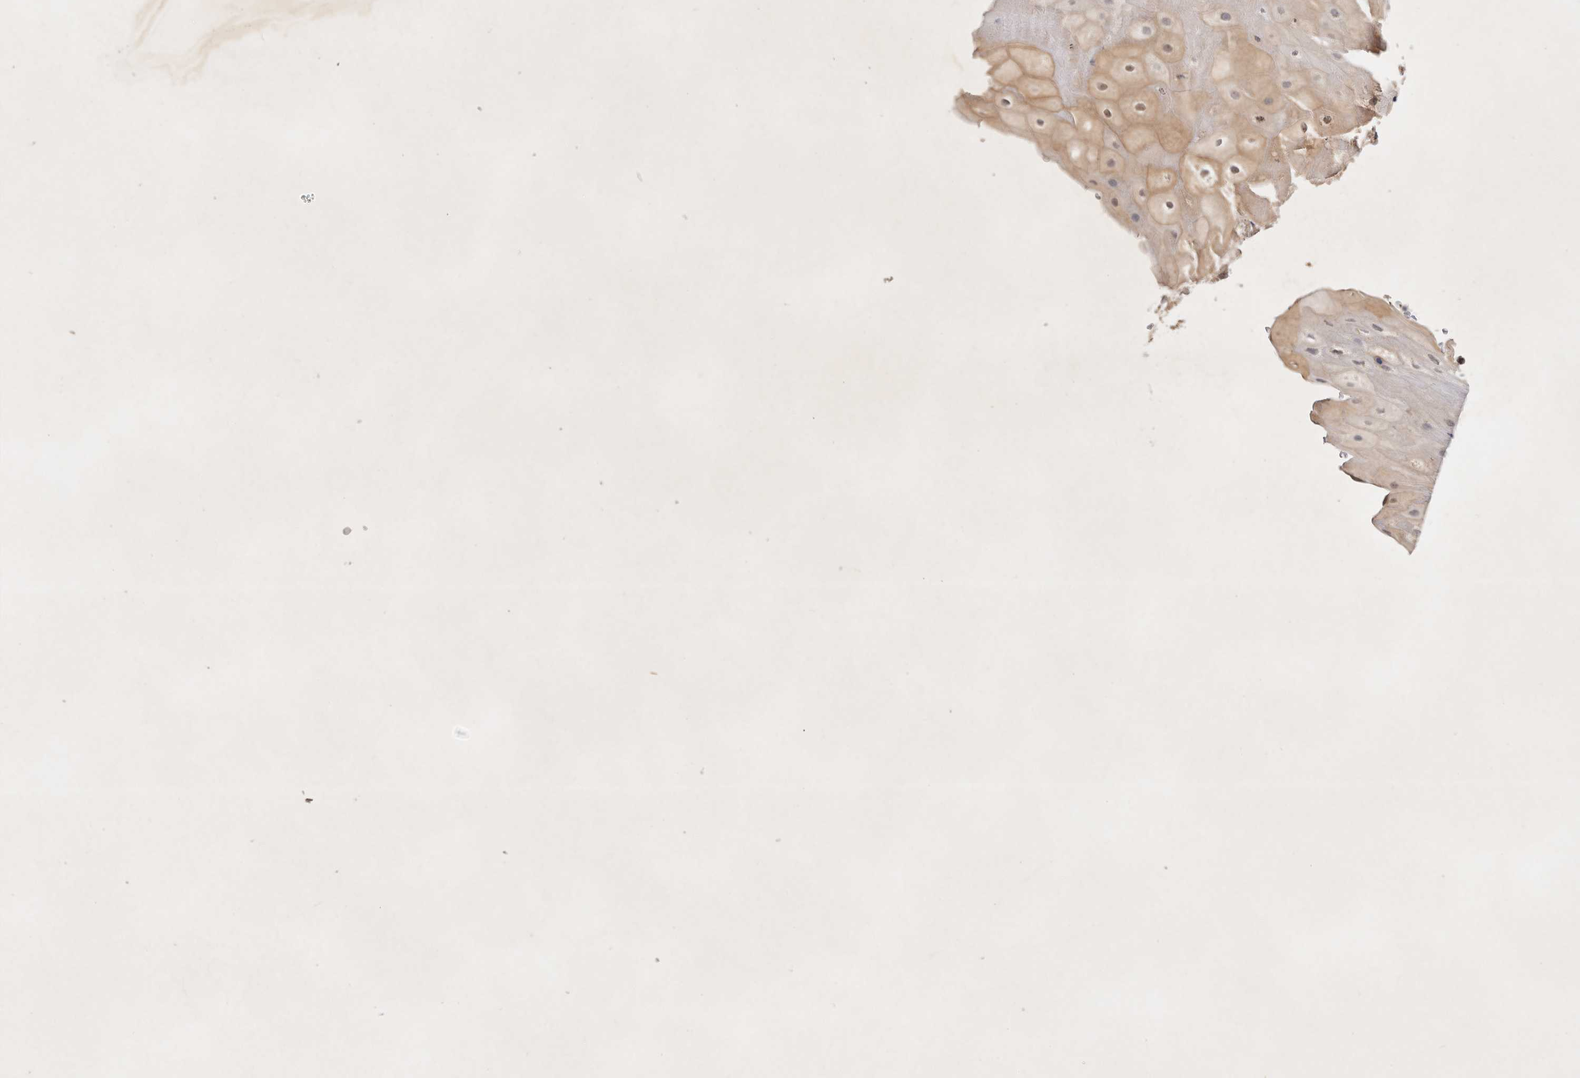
{"staining": {"intensity": "weak", "quantity": "25%-75%", "location": "cytoplasmic/membranous"}, "tissue": "oral mucosa", "cell_type": "Squamous epithelial cells", "image_type": "normal", "snomed": [{"axis": "morphology", "description": "Normal tissue, NOS"}, {"axis": "topography", "description": "Oral tissue"}], "caption": "This is a micrograph of immunohistochemistry (IHC) staining of normal oral mucosa, which shows weak expression in the cytoplasmic/membranous of squamous epithelial cells.", "gene": "YES1", "patient": {"sex": "female", "age": 76}}